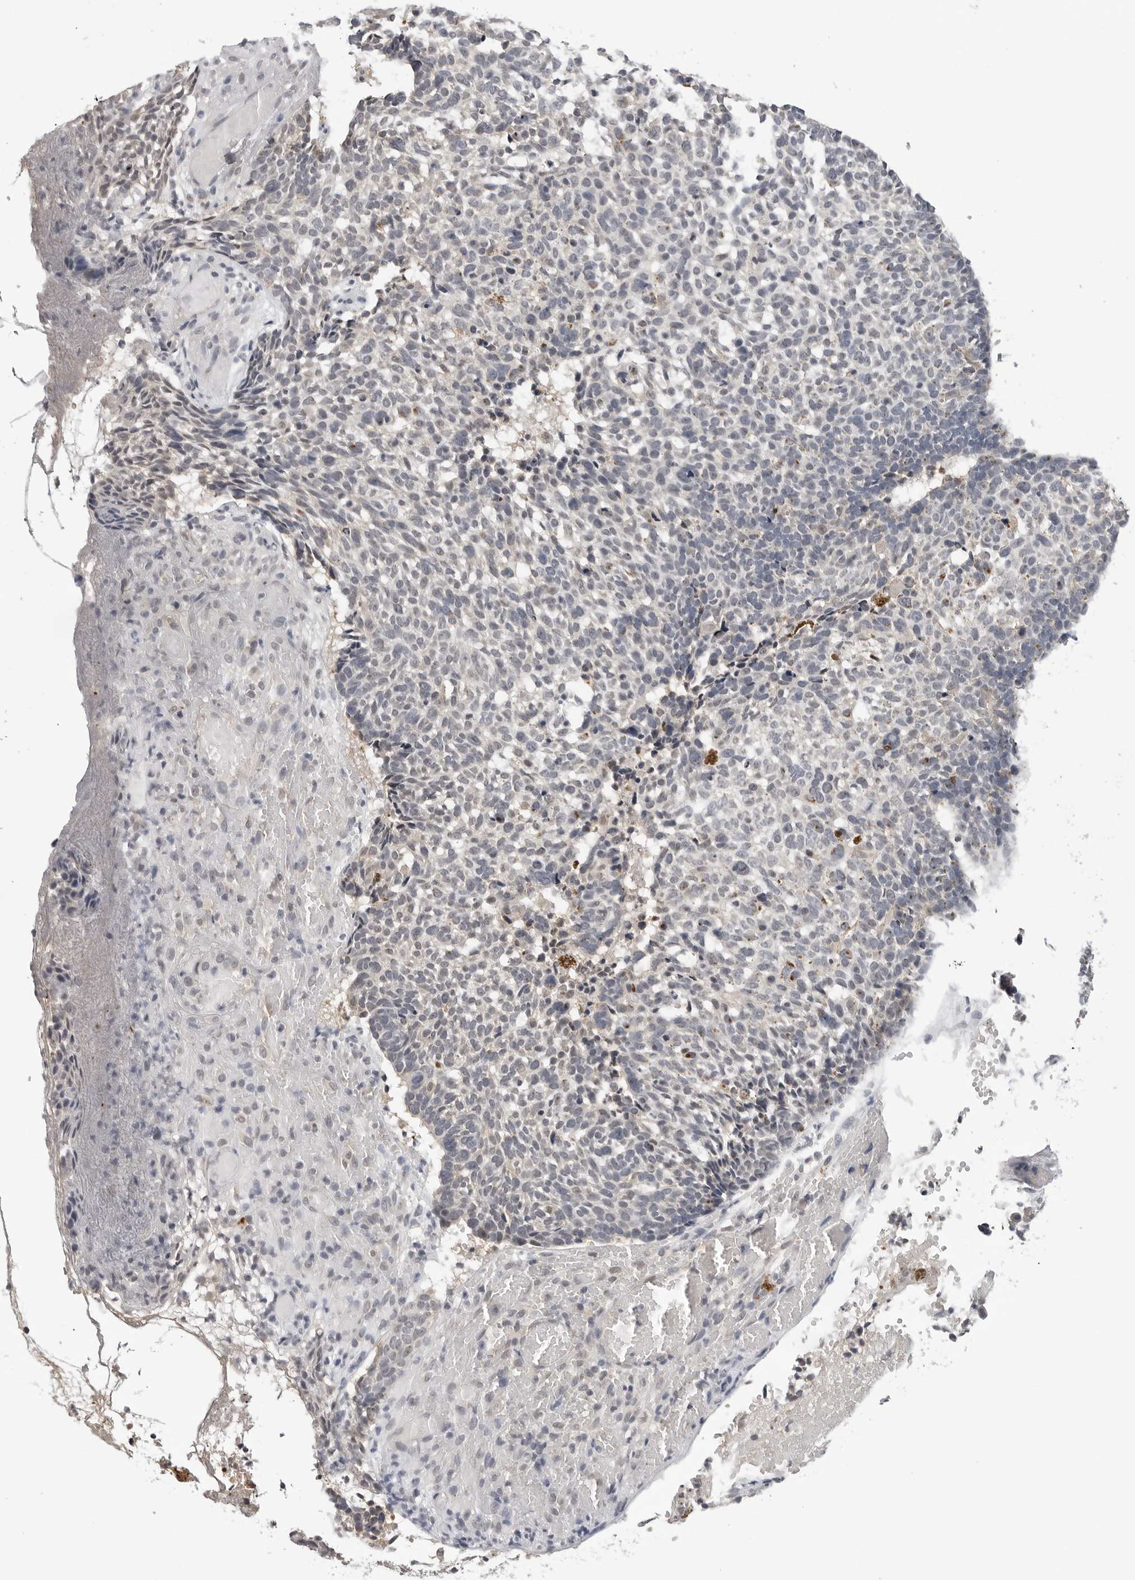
{"staining": {"intensity": "negative", "quantity": "none", "location": "none"}, "tissue": "skin cancer", "cell_type": "Tumor cells", "image_type": "cancer", "snomed": [{"axis": "morphology", "description": "Basal cell carcinoma"}, {"axis": "topography", "description": "Skin"}], "caption": "A high-resolution image shows IHC staining of skin basal cell carcinoma, which displays no significant positivity in tumor cells.", "gene": "CDK20", "patient": {"sex": "male", "age": 85}}